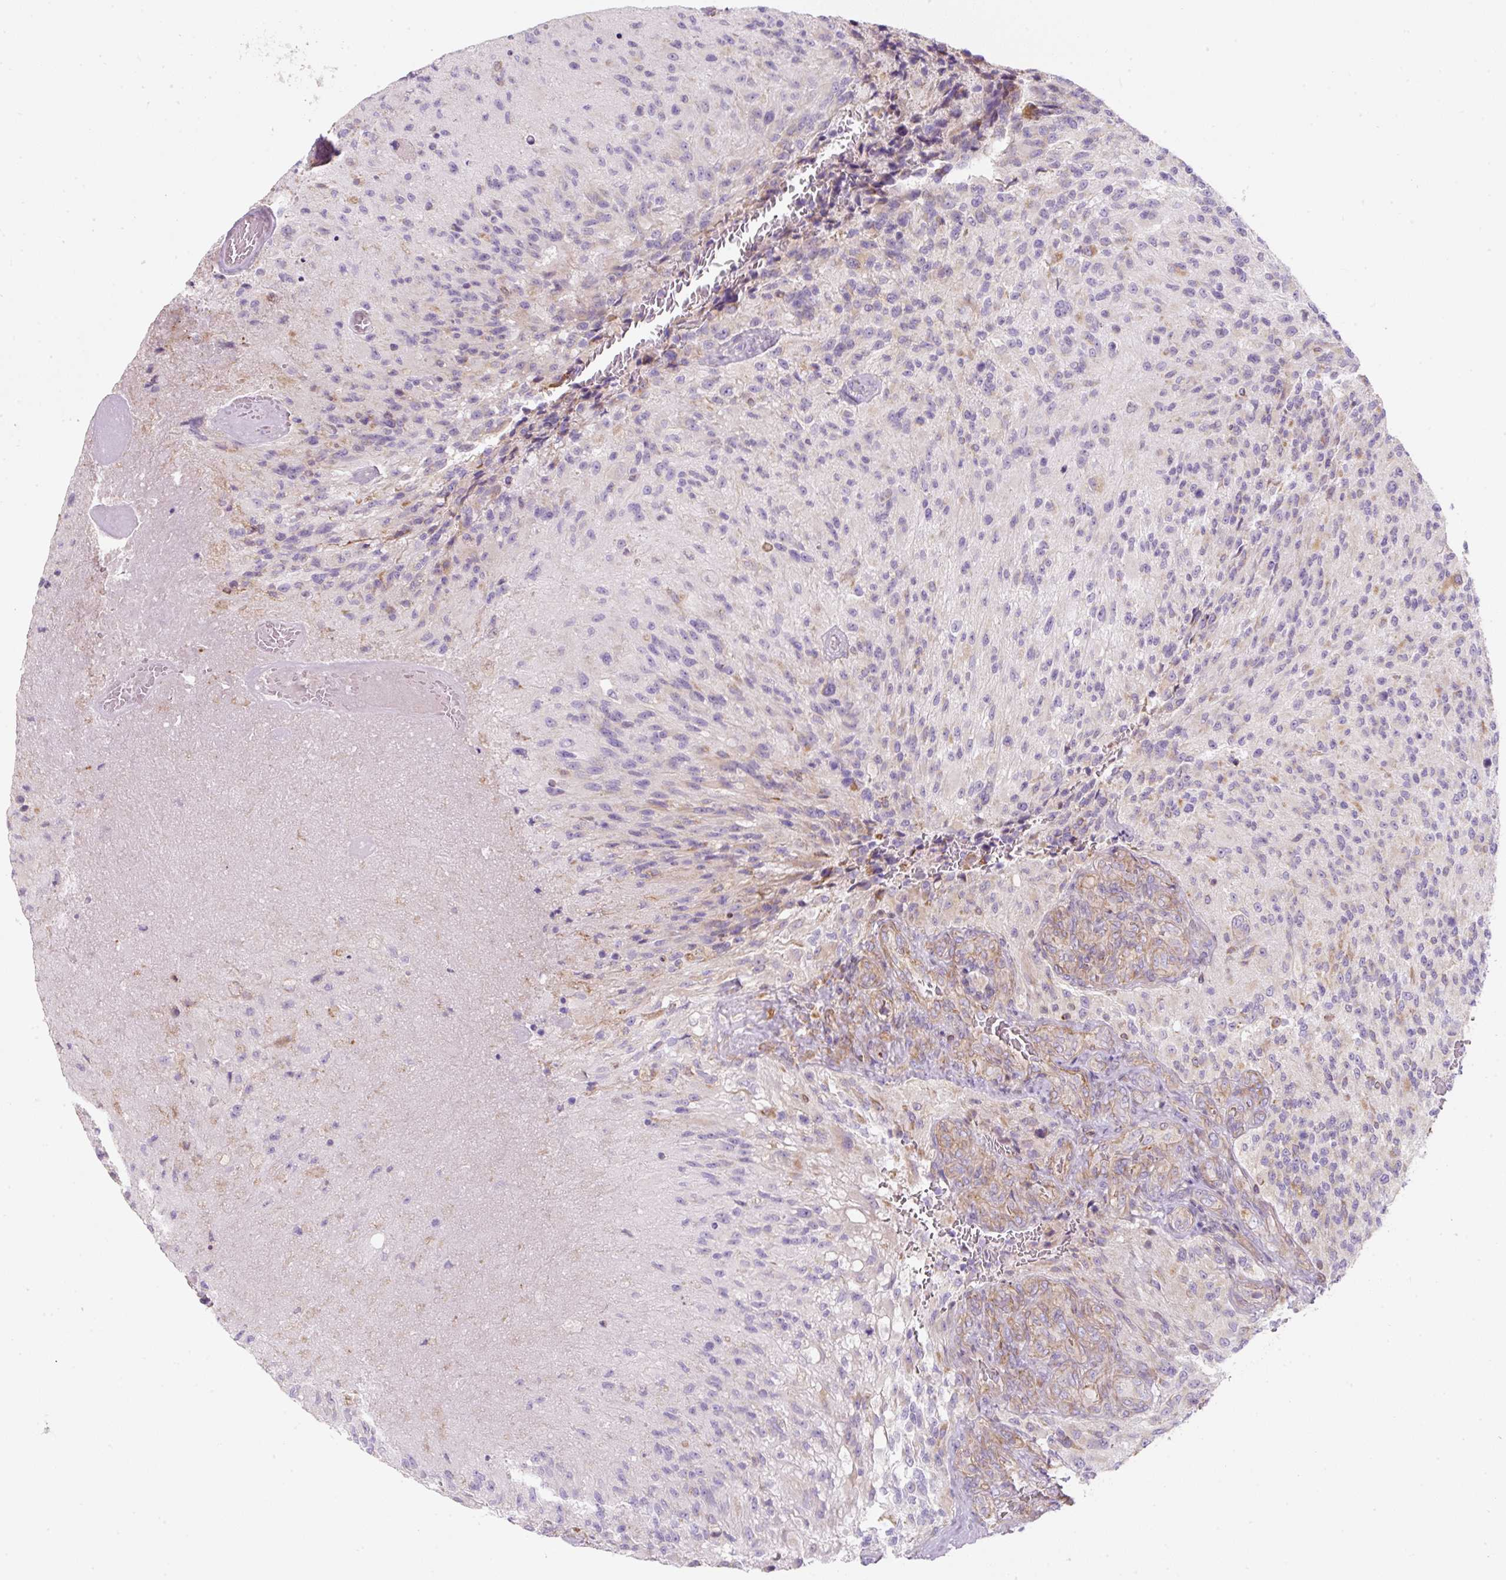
{"staining": {"intensity": "weak", "quantity": "<25%", "location": "cytoplasmic/membranous"}, "tissue": "glioma", "cell_type": "Tumor cells", "image_type": "cancer", "snomed": [{"axis": "morphology", "description": "Normal tissue, NOS"}, {"axis": "morphology", "description": "Glioma, malignant, High grade"}, {"axis": "topography", "description": "Cerebral cortex"}], "caption": "Tumor cells show no significant protein expression in malignant glioma (high-grade).", "gene": "ERAP2", "patient": {"sex": "male", "age": 56}}